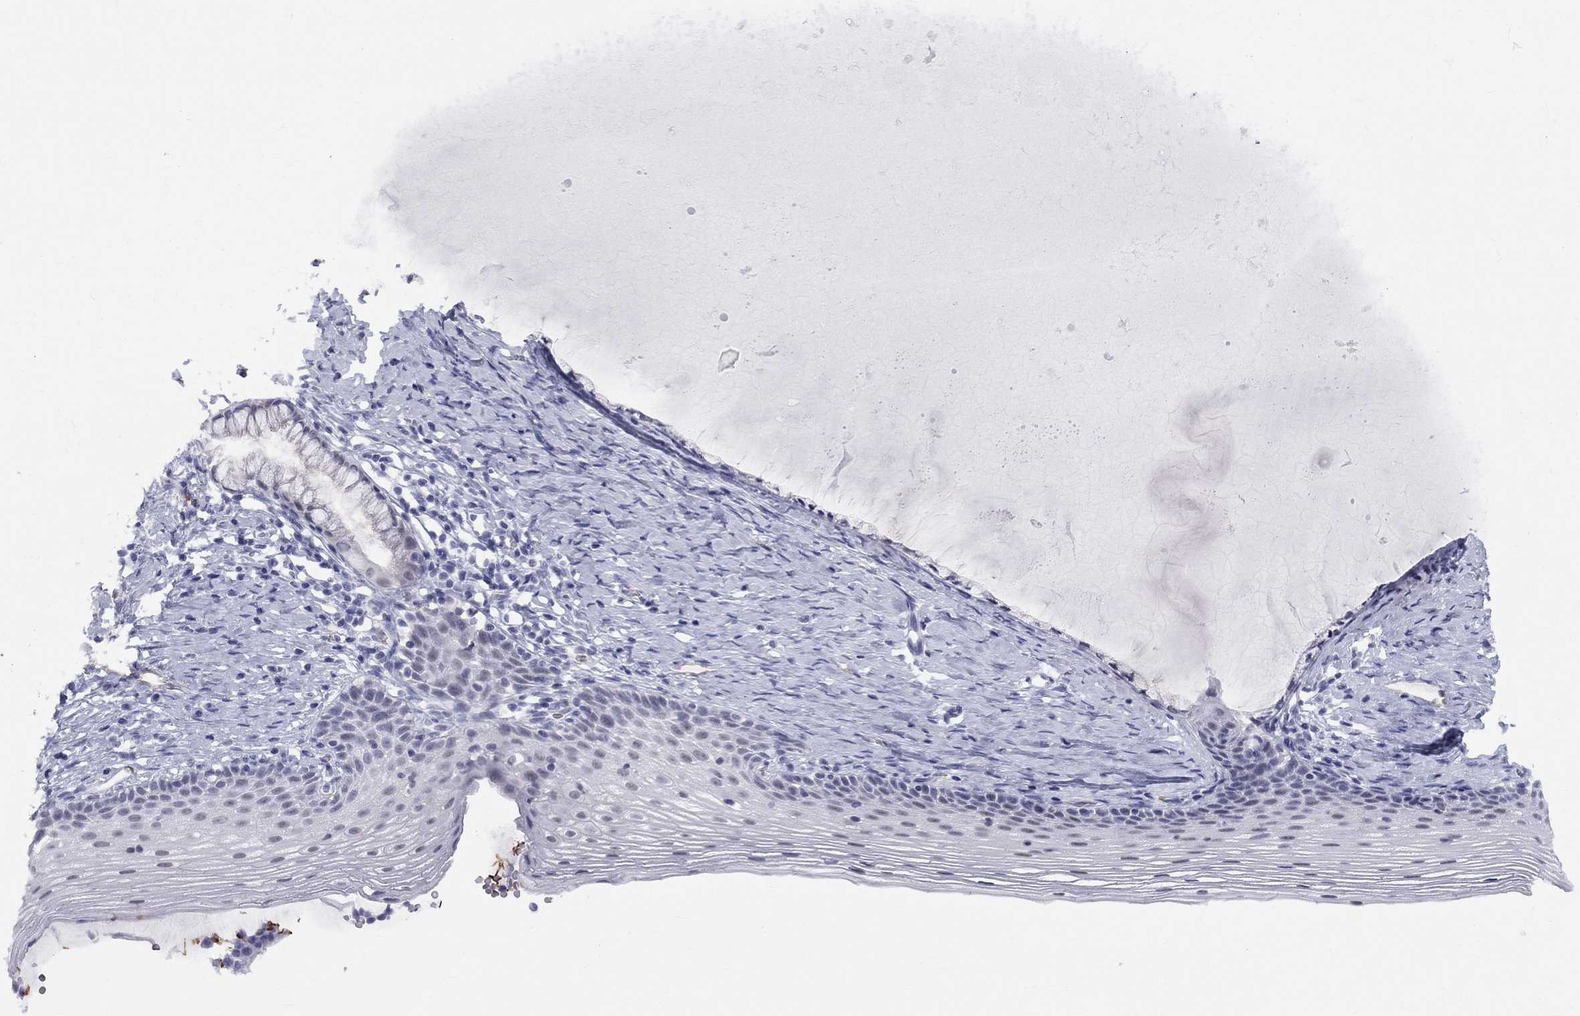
{"staining": {"intensity": "negative", "quantity": "none", "location": "none"}, "tissue": "cervix", "cell_type": "Glandular cells", "image_type": "normal", "snomed": [{"axis": "morphology", "description": "Normal tissue, NOS"}, {"axis": "topography", "description": "Cervix"}], "caption": "This histopathology image is of benign cervix stained with immunohistochemistry to label a protein in brown with the nuclei are counter-stained blue. There is no staining in glandular cells. (DAB immunohistochemistry (IHC) with hematoxylin counter stain).", "gene": "DMTN", "patient": {"sex": "female", "age": 39}}